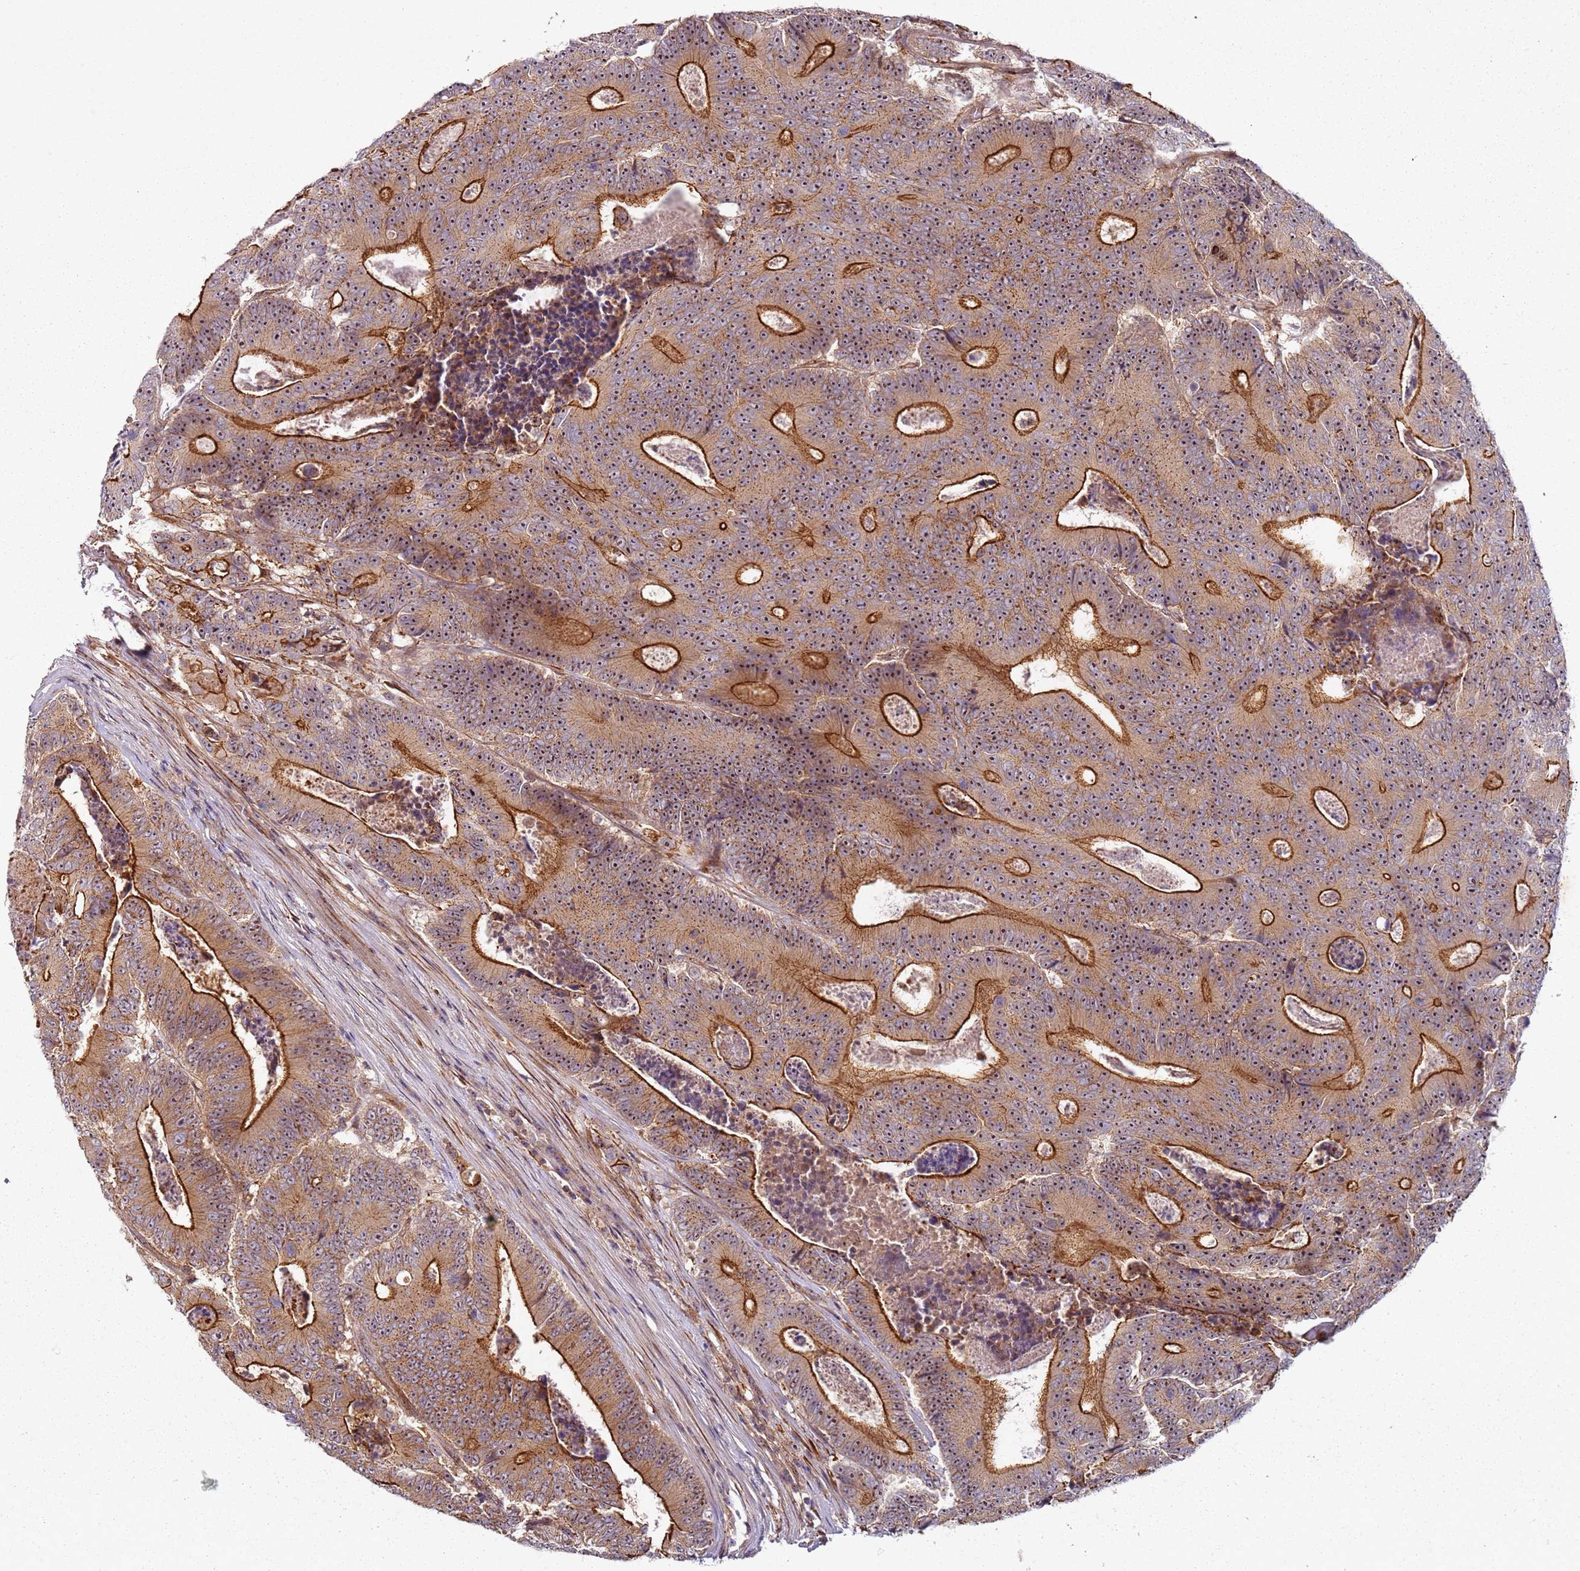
{"staining": {"intensity": "strong", "quantity": "25%-75%", "location": "cytoplasmic/membranous"}, "tissue": "colorectal cancer", "cell_type": "Tumor cells", "image_type": "cancer", "snomed": [{"axis": "morphology", "description": "Adenocarcinoma, NOS"}, {"axis": "topography", "description": "Colon"}], "caption": "Colorectal cancer stained with DAB immunohistochemistry demonstrates high levels of strong cytoplasmic/membranous expression in approximately 25%-75% of tumor cells.", "gene": "C2CD4B", "patient": {"sex": "male", "age": 83}}